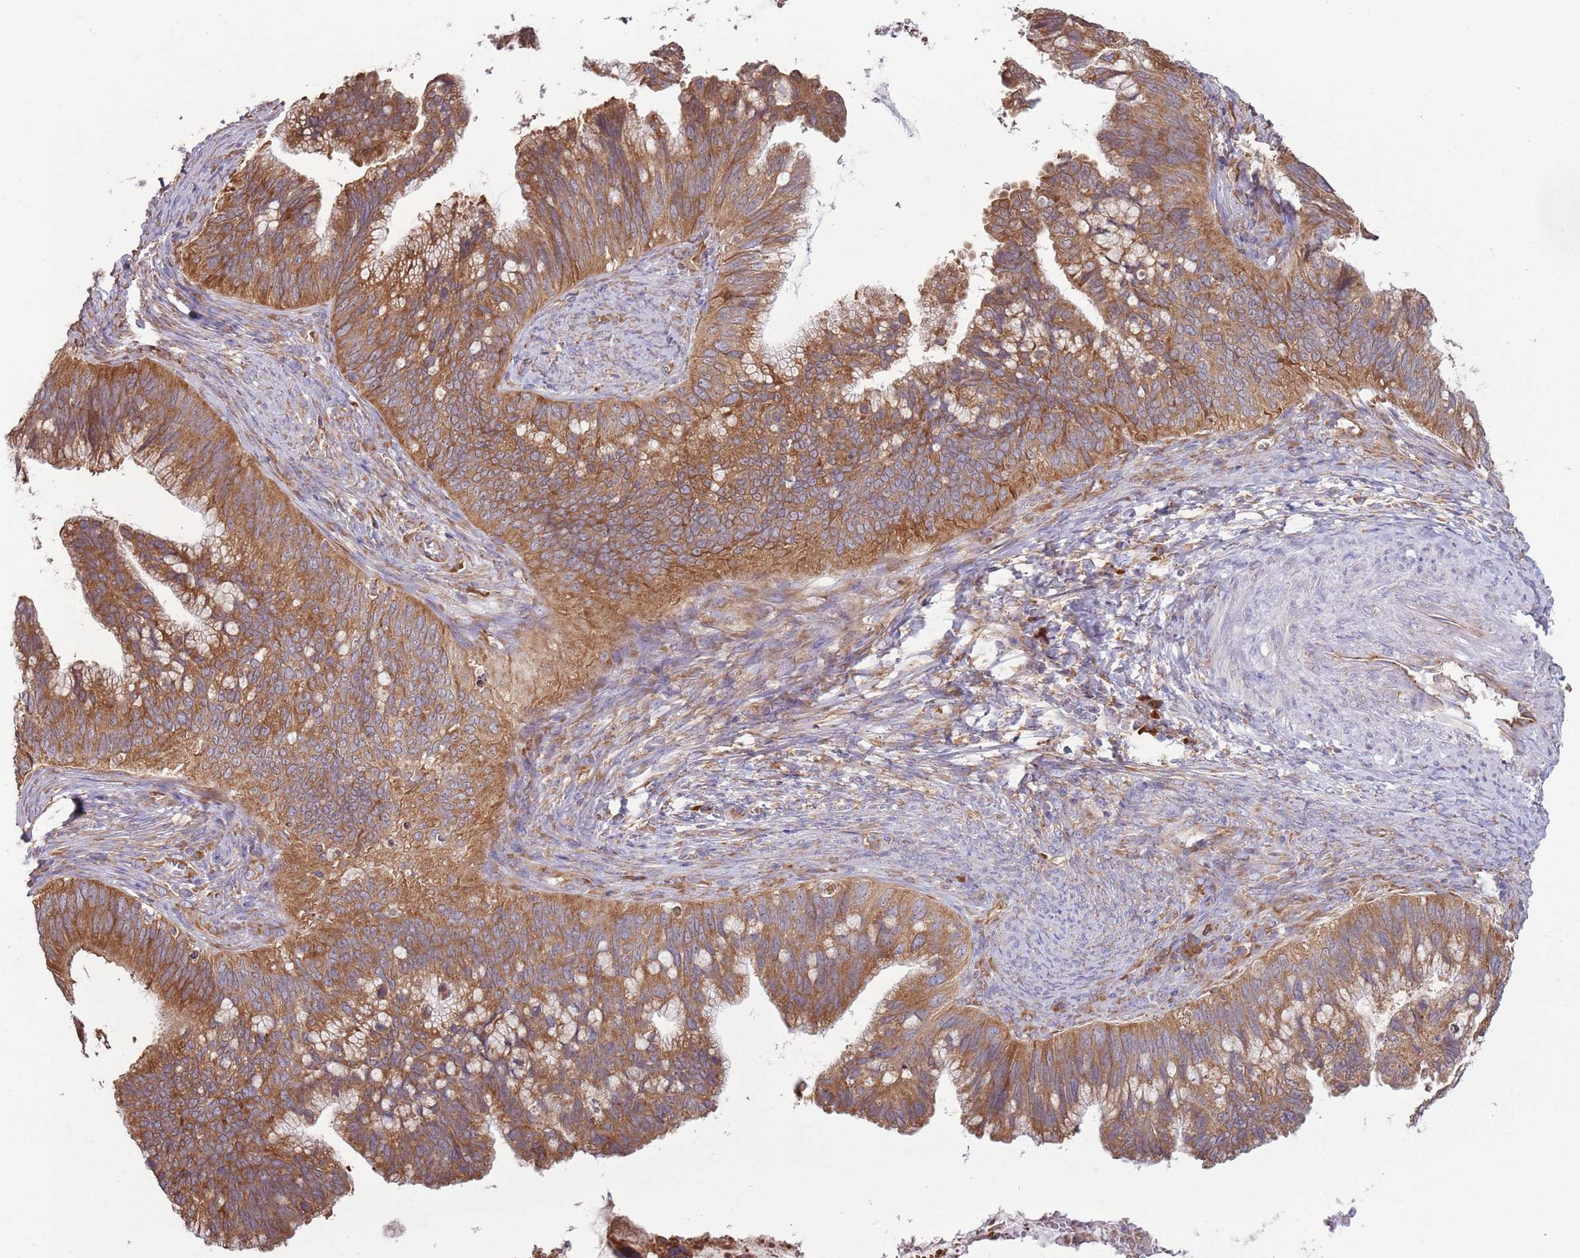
{"staining": {"intensity": "strong", "quantity": ">75%", "location": "cytoplasmic/membranous"}, "tissue": "cervical cancer", "cell_type": "Tumor cells", "image_type": "cancer", "snomed": [{"axis": "morphology", "description": "Adenocarcinoma, NOS"}, {"axis": "topography", "description": "Cervix"}], "caption": "Cervical adenocarcinoma was stained to show a protein in brown. There is high levels of strong cytoplasmic/membranous expression in approximately >75% of tumor cells. The protein of interest is stained brown, and the nuclei are stained in blue (DAB IHC with brightfield microscopy, high magnification).", "gene": "RPL17-C18orf32", "patient": {"sex": "female", "age": 42}}